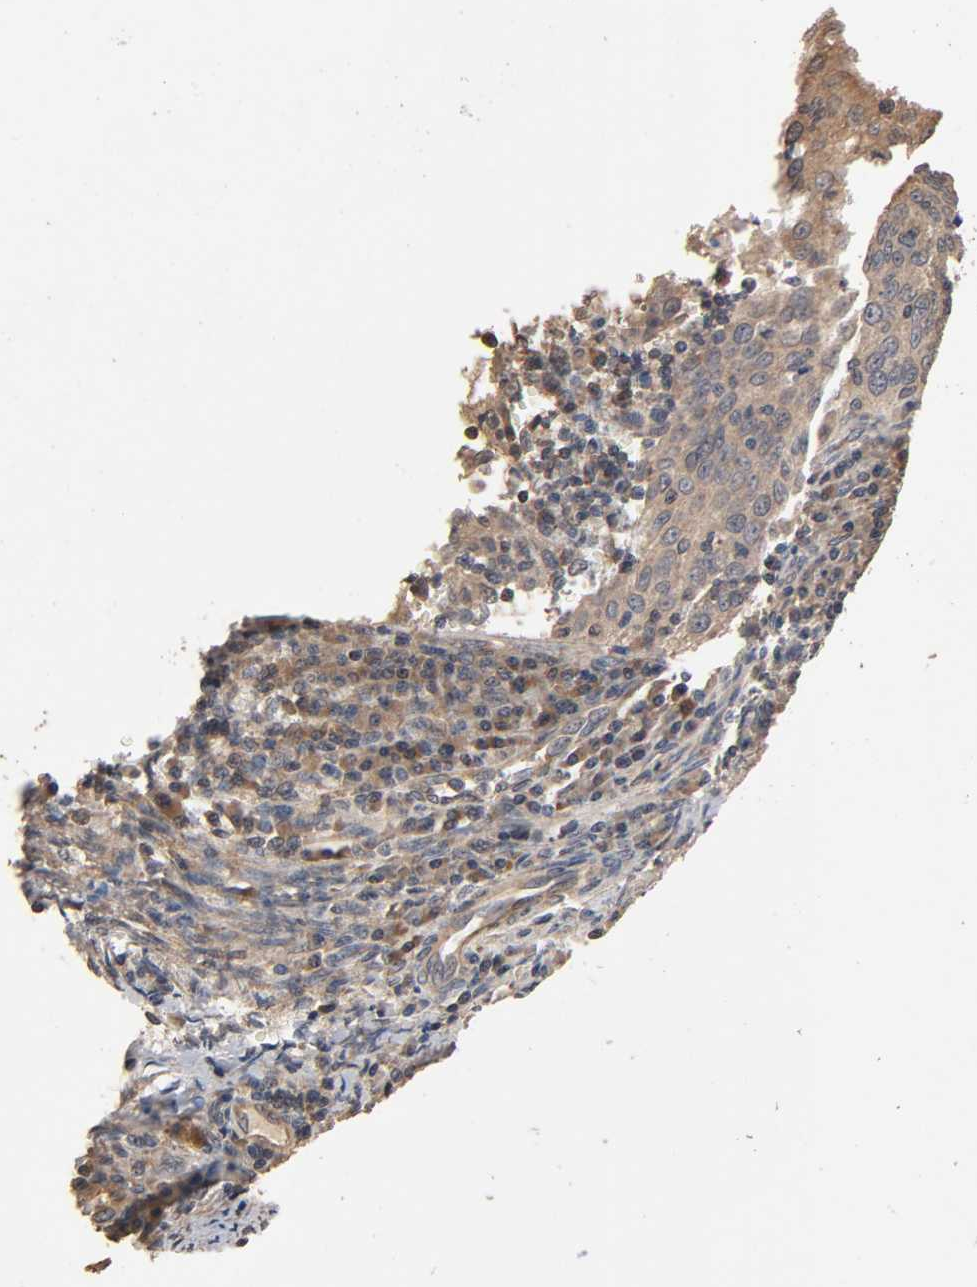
{"staining": {"intensity": "weak", "quantity": ">75%", "location": "cytoplasmic/membranous"}, "tissue": "cervical cancer", "cell_type": "Tumor cells", "image_type": "cancer", "snomed": [{"axis": "morphology", "description": "Squamous cell carcinoma, NOS"}, {"axis": "topography", "description": "Cervix"}], "caption": "Weak cytoplasmic/membranous positivity is identified in approximately >75% of tumor cells in cervical cancer (squamous cell carcinoma). The protein is stained brown, and the nuclei are stained in blue (DAB IHC with brightfield microscopy, high magnification).", "gene": "ARHGEF7", "patient": {"sex": "female", "age": 27}}